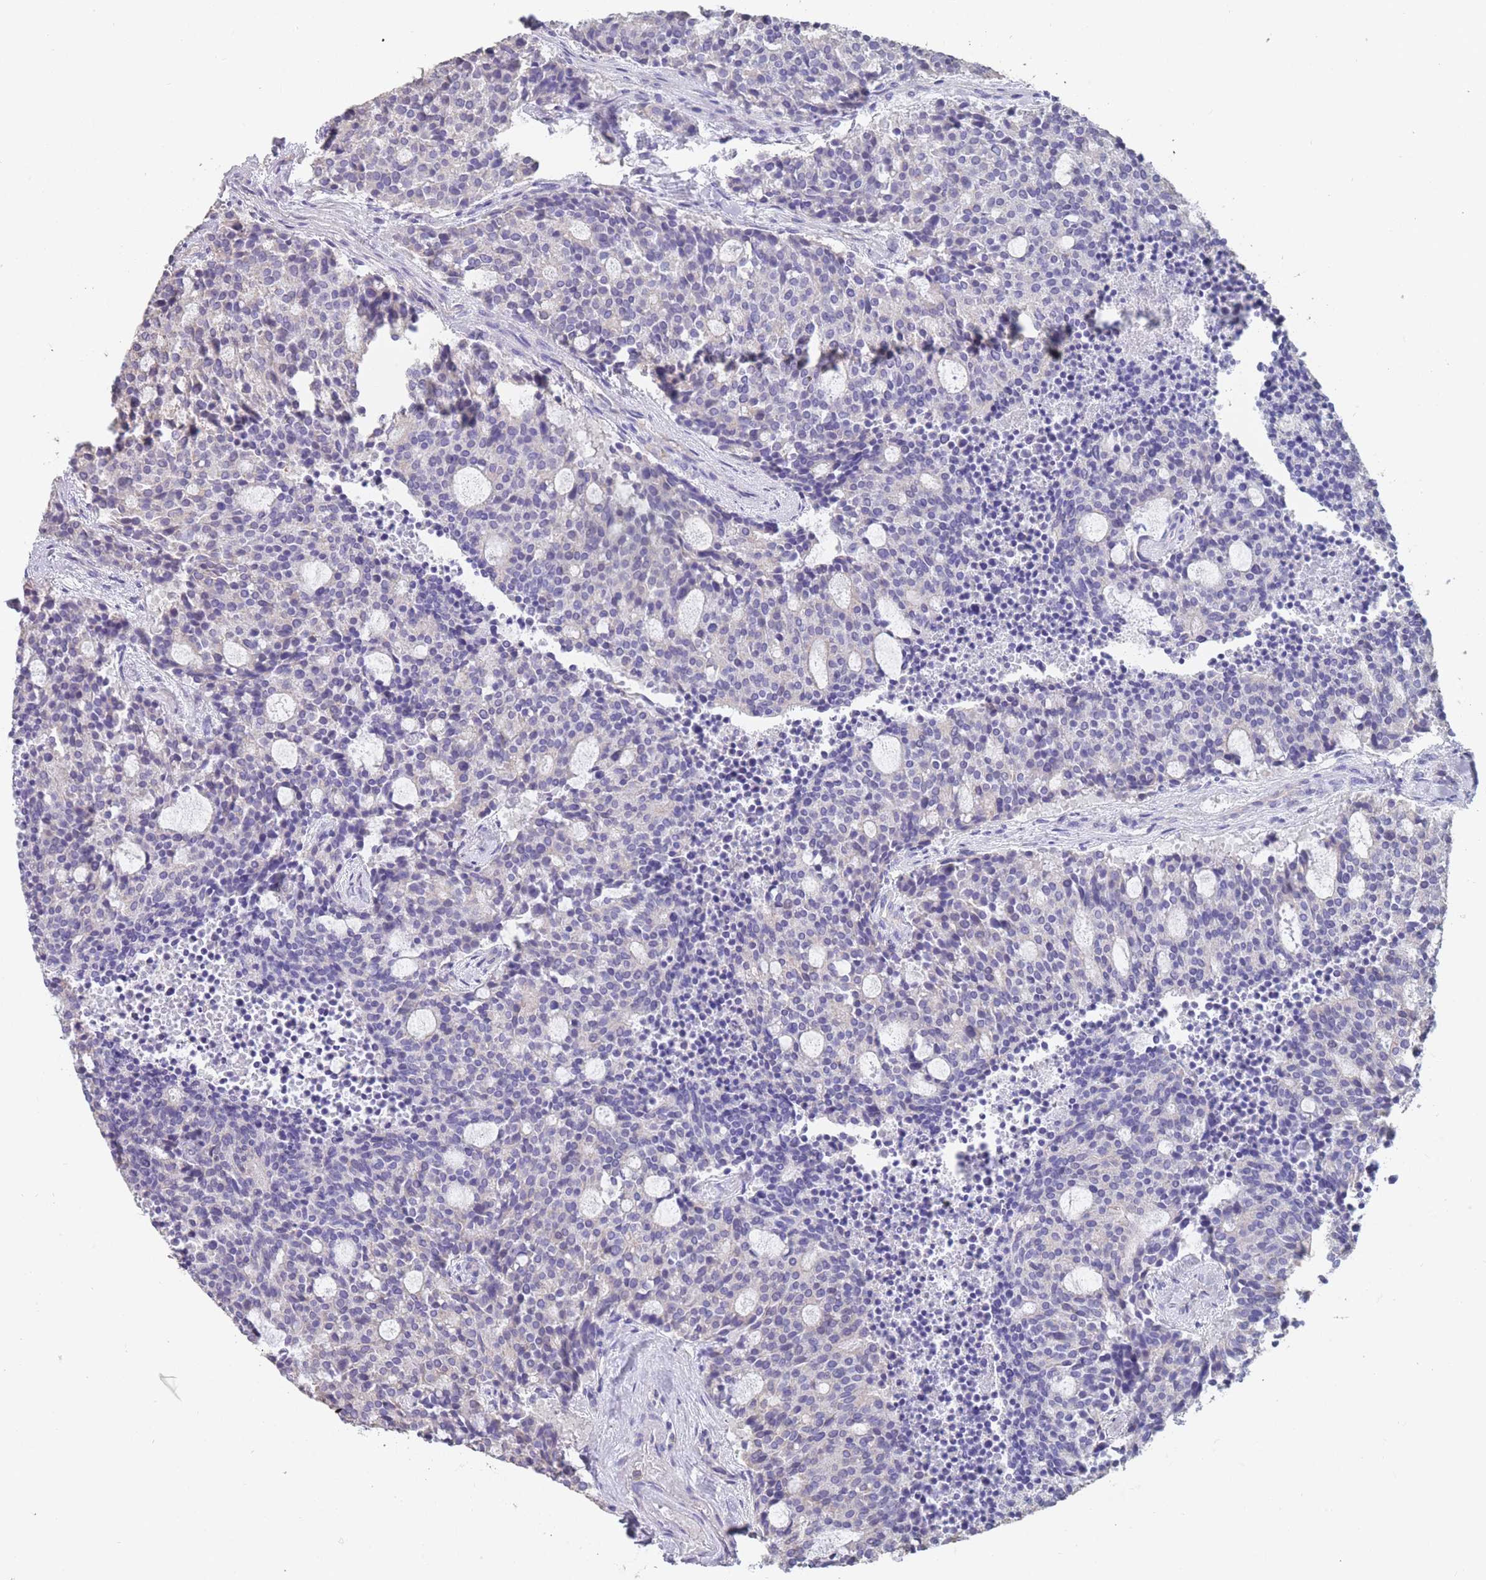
{"staining": {"intensity": "negative", "quantity": "none", "location": "none"}, "tissue": "carcinoid", "cell_type": "Tumor cells", "image_type": "cancer", "snomed": [{"axis": "morphology", "description": "Carcinoid, malignant, NOS"}, {"axis": "topography", "description": "Pancreas"}], "caption": "Micrograph shows no significant protein staining in tumor cells of carcinoid (malignant).", "gene": "CLEC12A", "patient": {"sex": "female", "age": 54}}